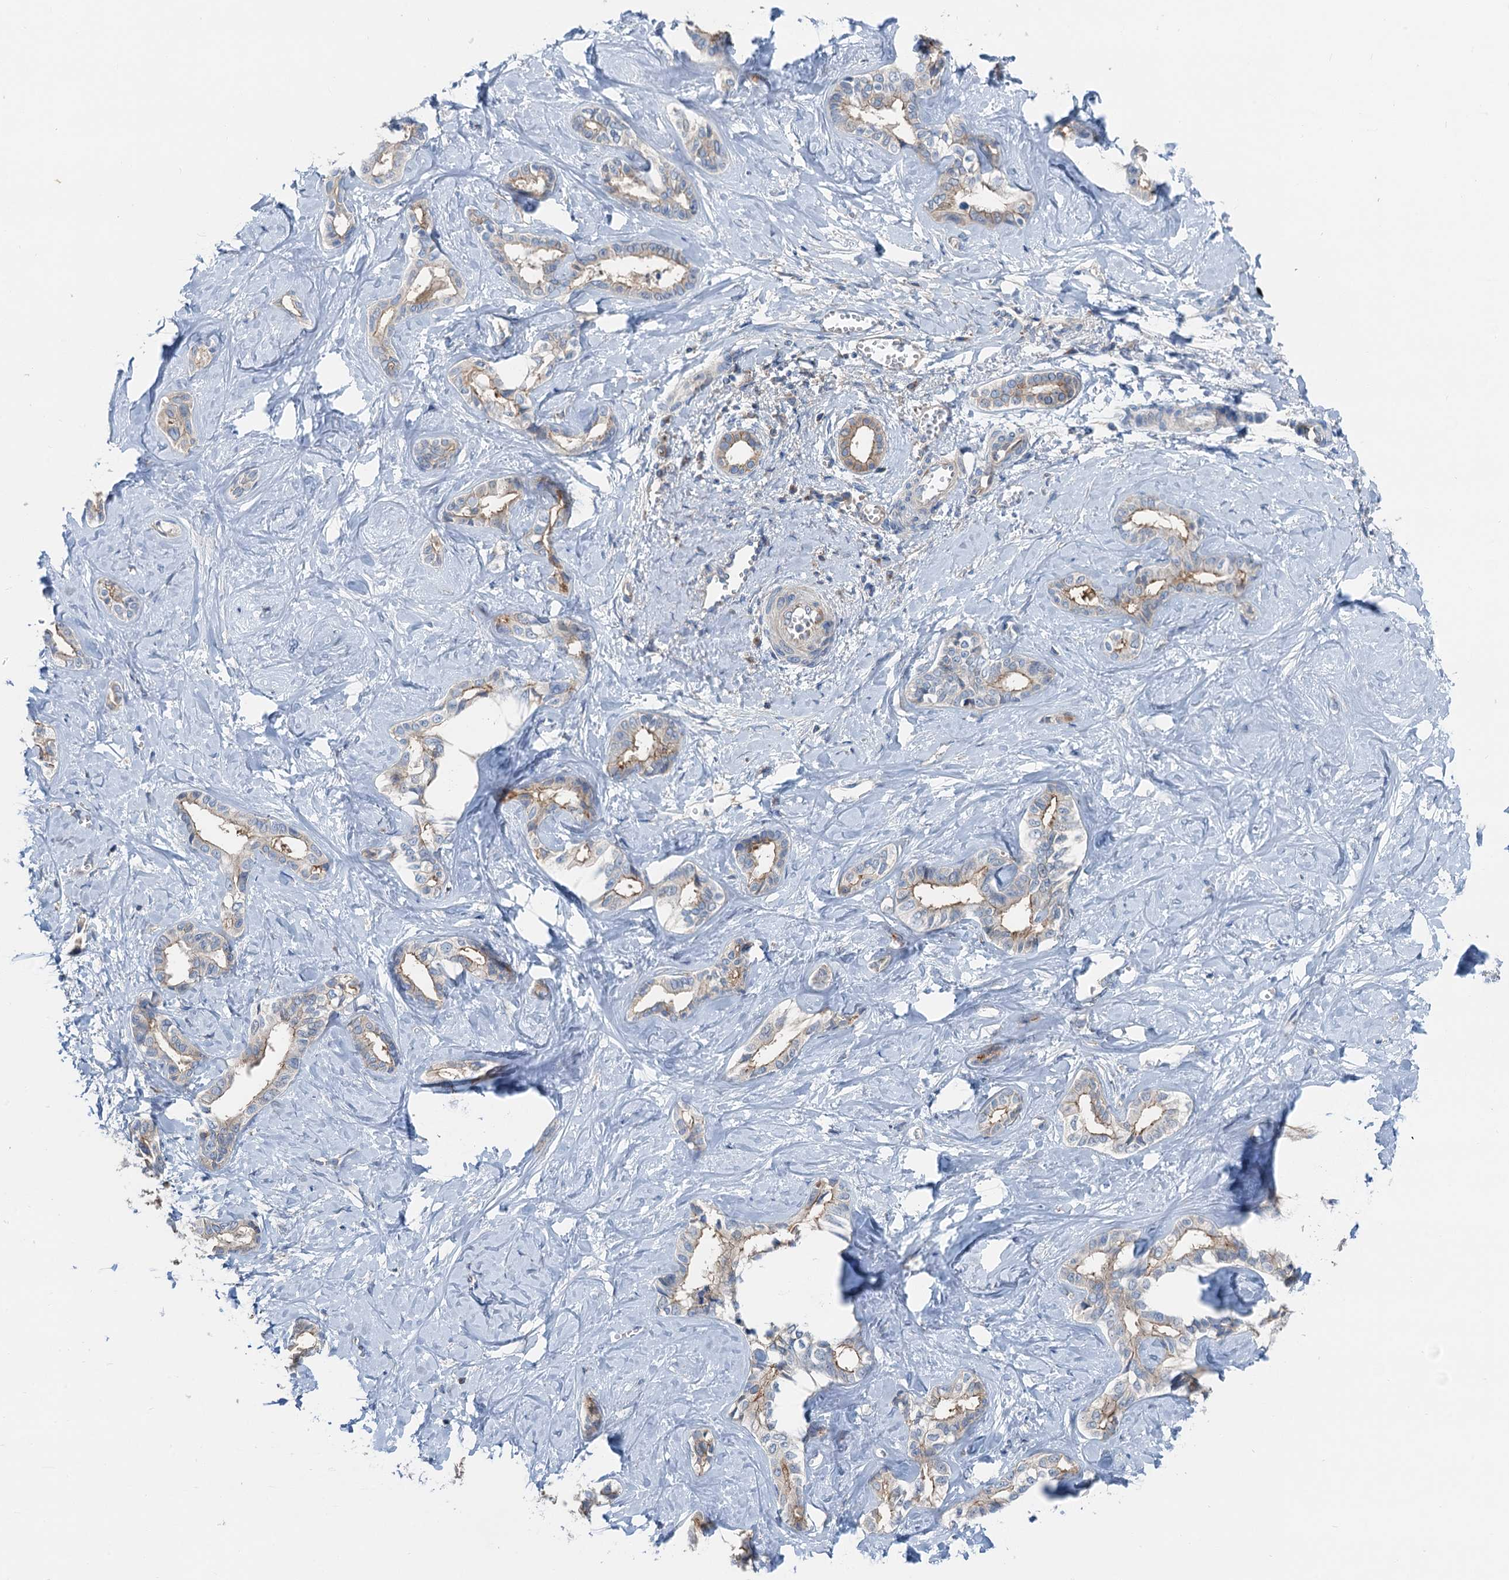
{"staining": {"intensity": "moderate", "quantity": "<25%", "location": "cytoplasmic/membranous"}, "tissue": "liver cancer", "cell_type": "Tumor cells", "image_type": "cancer", "snomed": [{"axis": "morphology", "description": "Cholangiocarcinoma"}, {"axis": "topography", "description": "Liver"}], "caption": "The image shows a brown stain indicating the presence of a protein in the cytoplasmic/membranous of tumor cells in liver cancer (cholangiocarcinoma). (Stains: DAB (3,3'-diaminobenzidine) in brown, nuclei in blue, Microscopy: brightfield microscopy at high magnification).", "gene": "ANKRD26", "patient": {"sex": "female", "age": 77}}